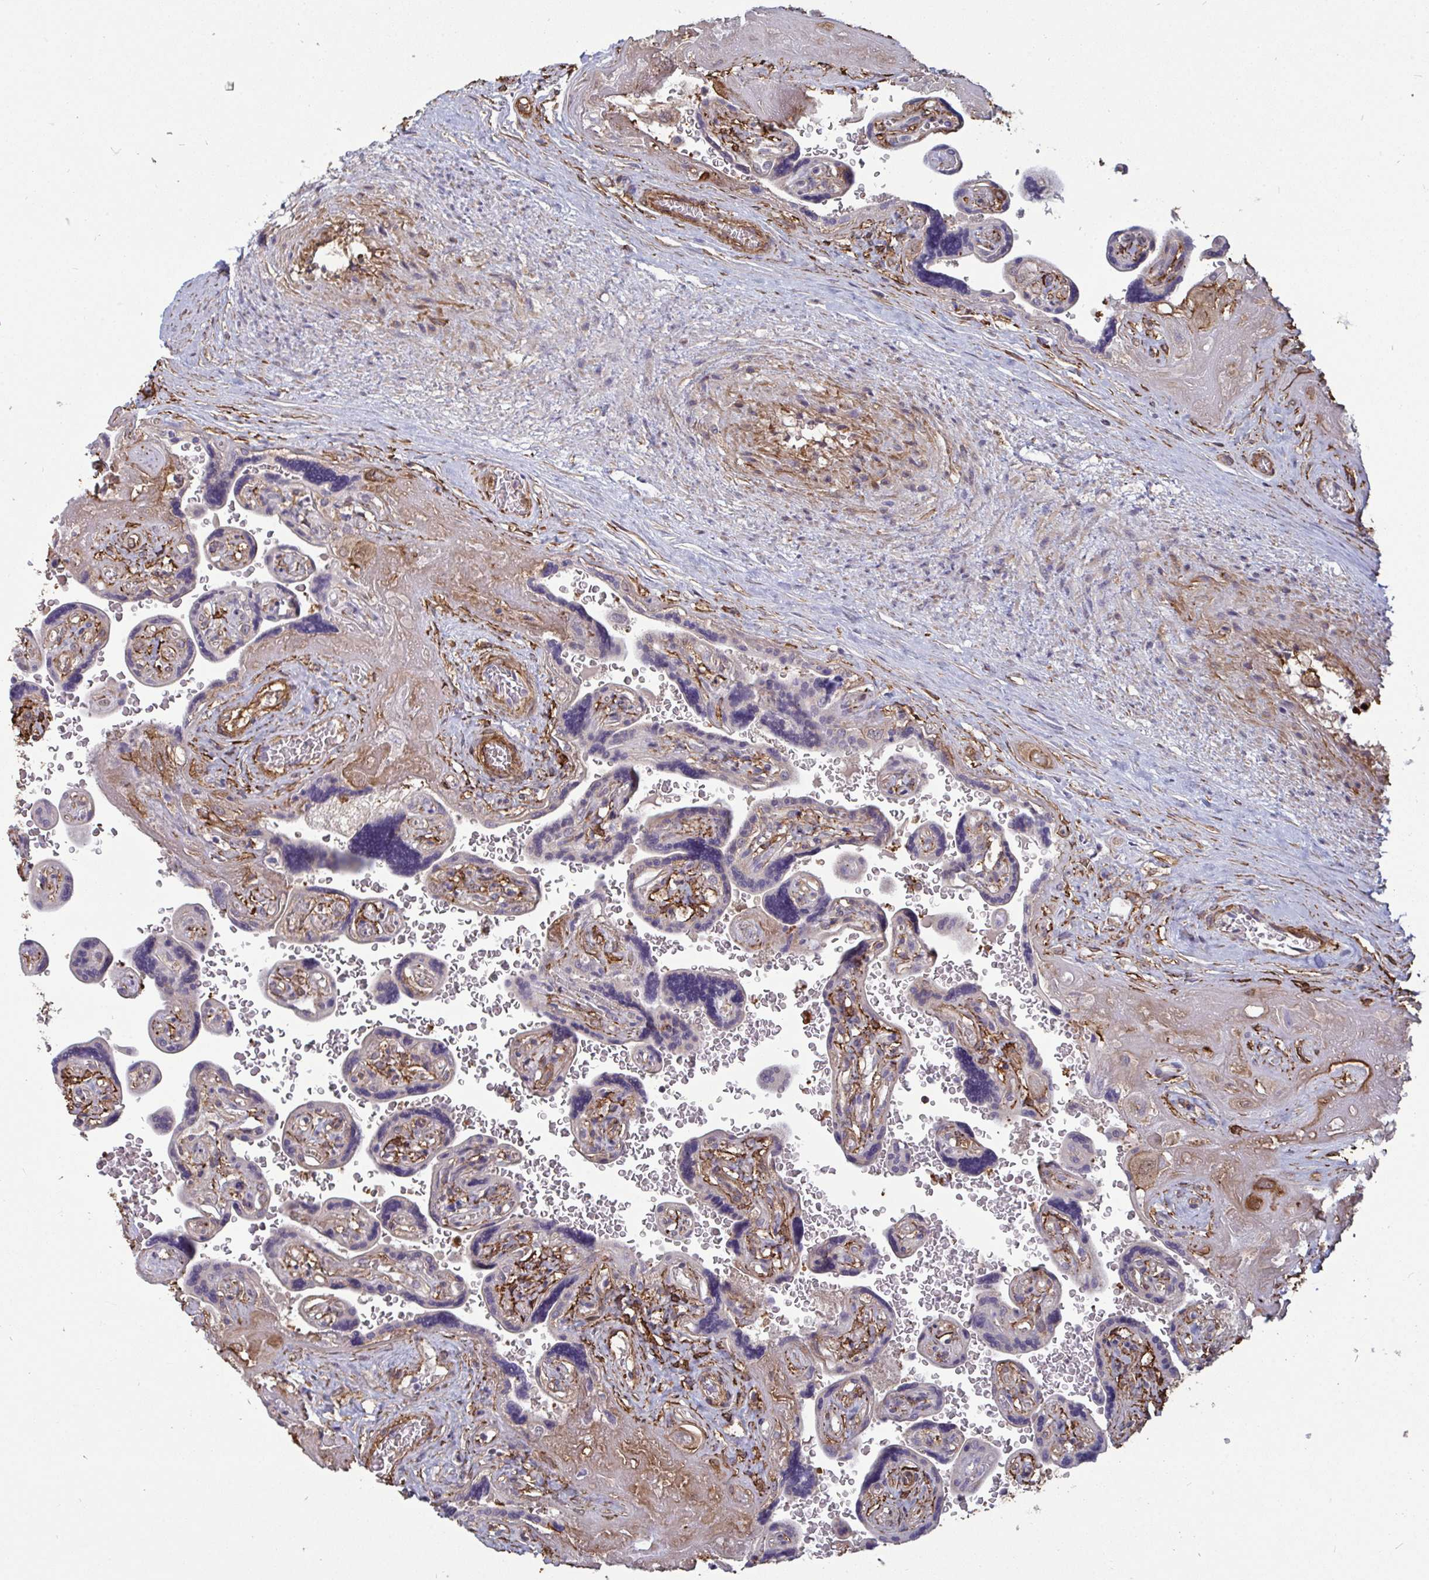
{"staining": {"intensity": "negative", "quantity": "none", "location": "none"}, "tissue": "placenta", "cell_type": "Decidual cells", "image_type": "normal", "snomed": [{"axis": "morphology", "description": "Normal tissue, NOS"}, {"axis": "topography", "description": "Placenta"}], "caption": "IHC photomicrograph of benign placenta: human placenta stained with DAB exhibits no significant protein staining in decidual cells.", "gene": "ISCU", "patient": {"sex": "female", "age": 32}}